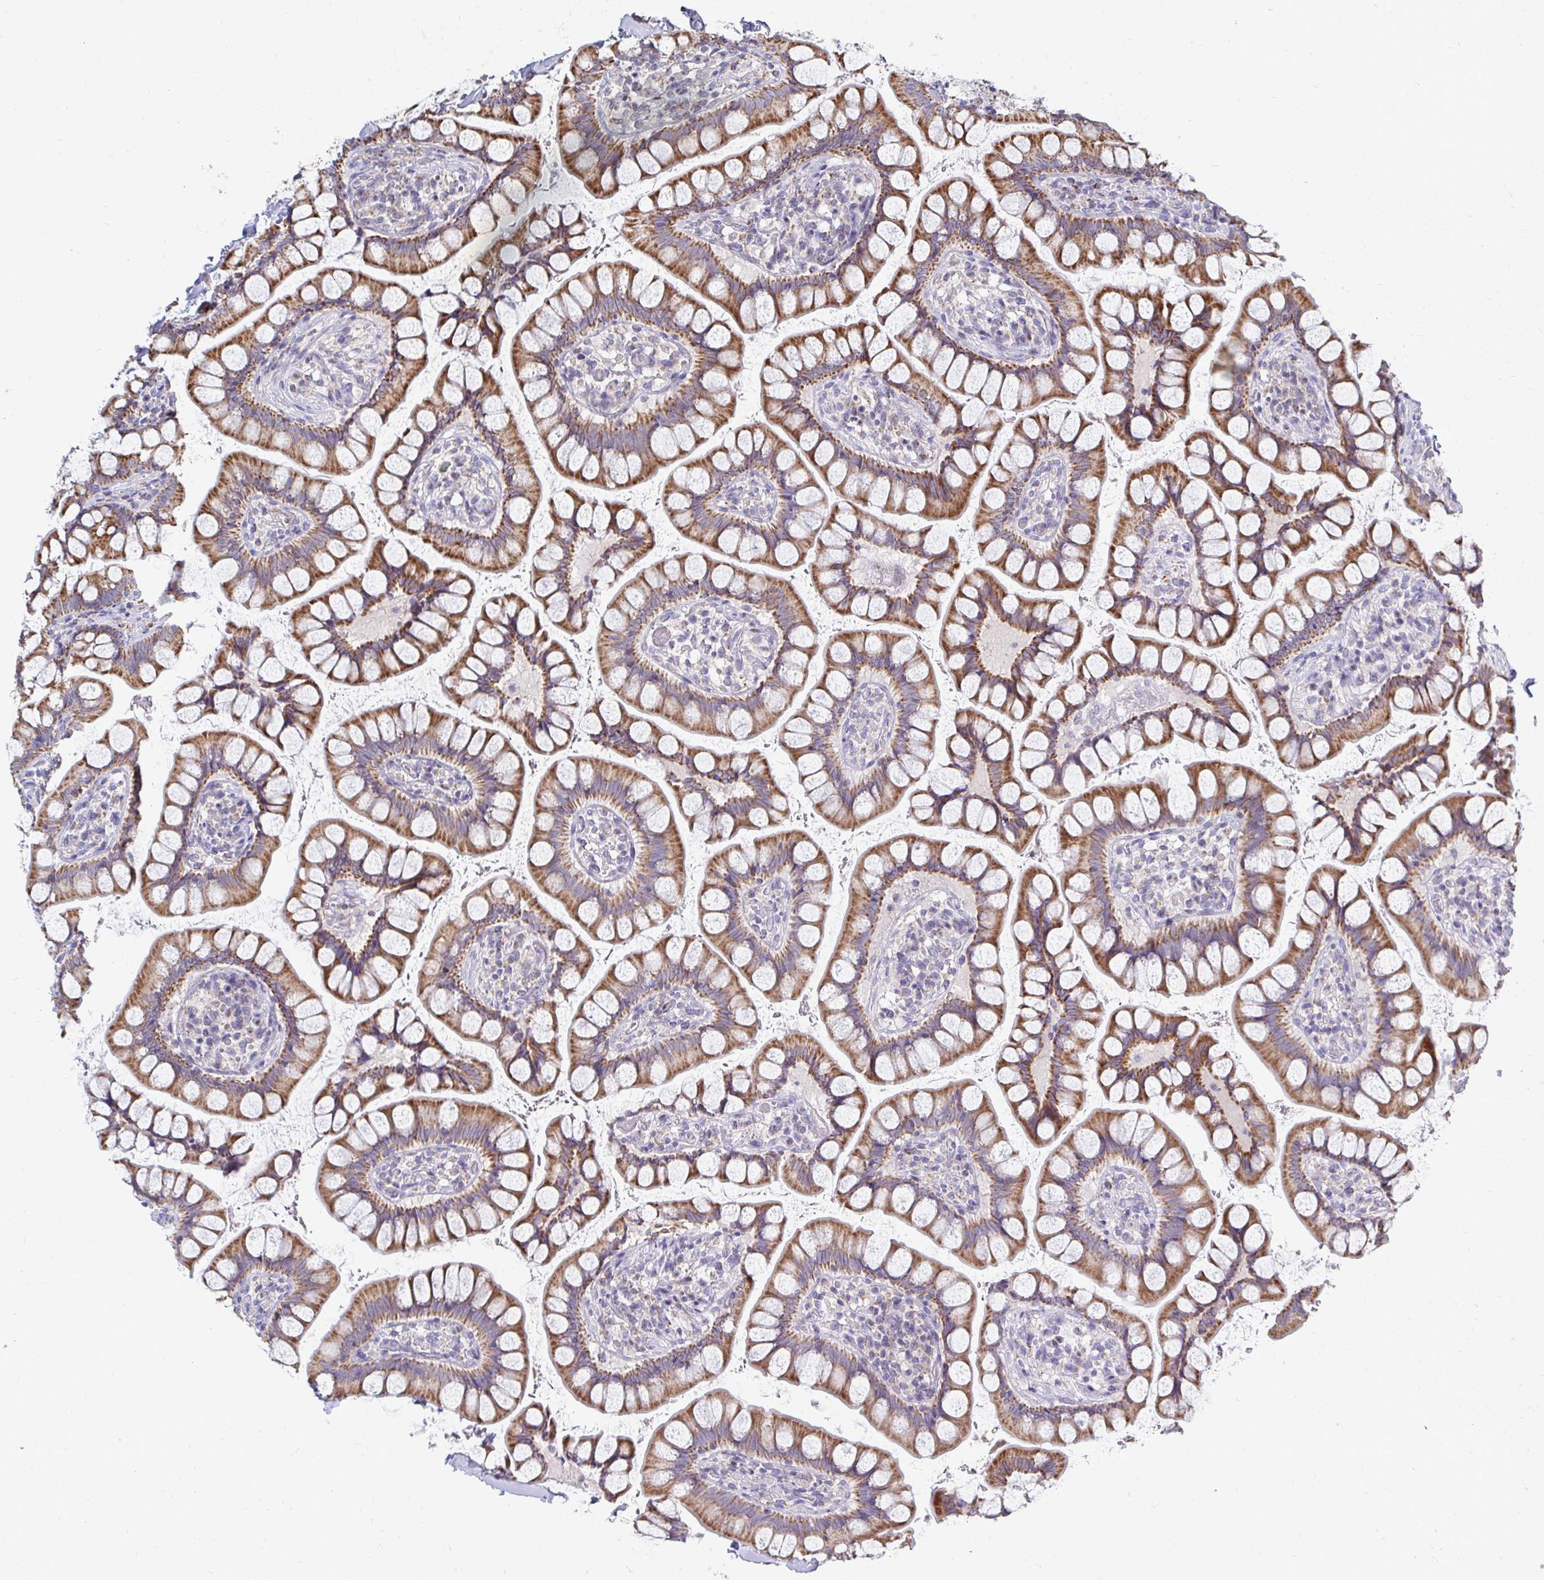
{"staining": {"intensity": "strong", "quantity": ">75%", "location": "cytoplasmic/membranous"}, "tissue": "small intestine", "cell_type": "Glandular cells", "image_type": "normal", "snomed": [{"axis": "morphology", "description": "Normal tissue, NOS"}, {"axis": "topography", "description": "Small intestine"}], "caption": "Protein expression analysis of normal small intestine demonstrates strong cytoplasmic/membranous positivity in about >75% of glandular cells. Immunohistochemistry stains the protein of interest in brown and the nuclei are stained blue.", "gene": "OR10R2", "patient": {"sex": "male", "age": 70}}